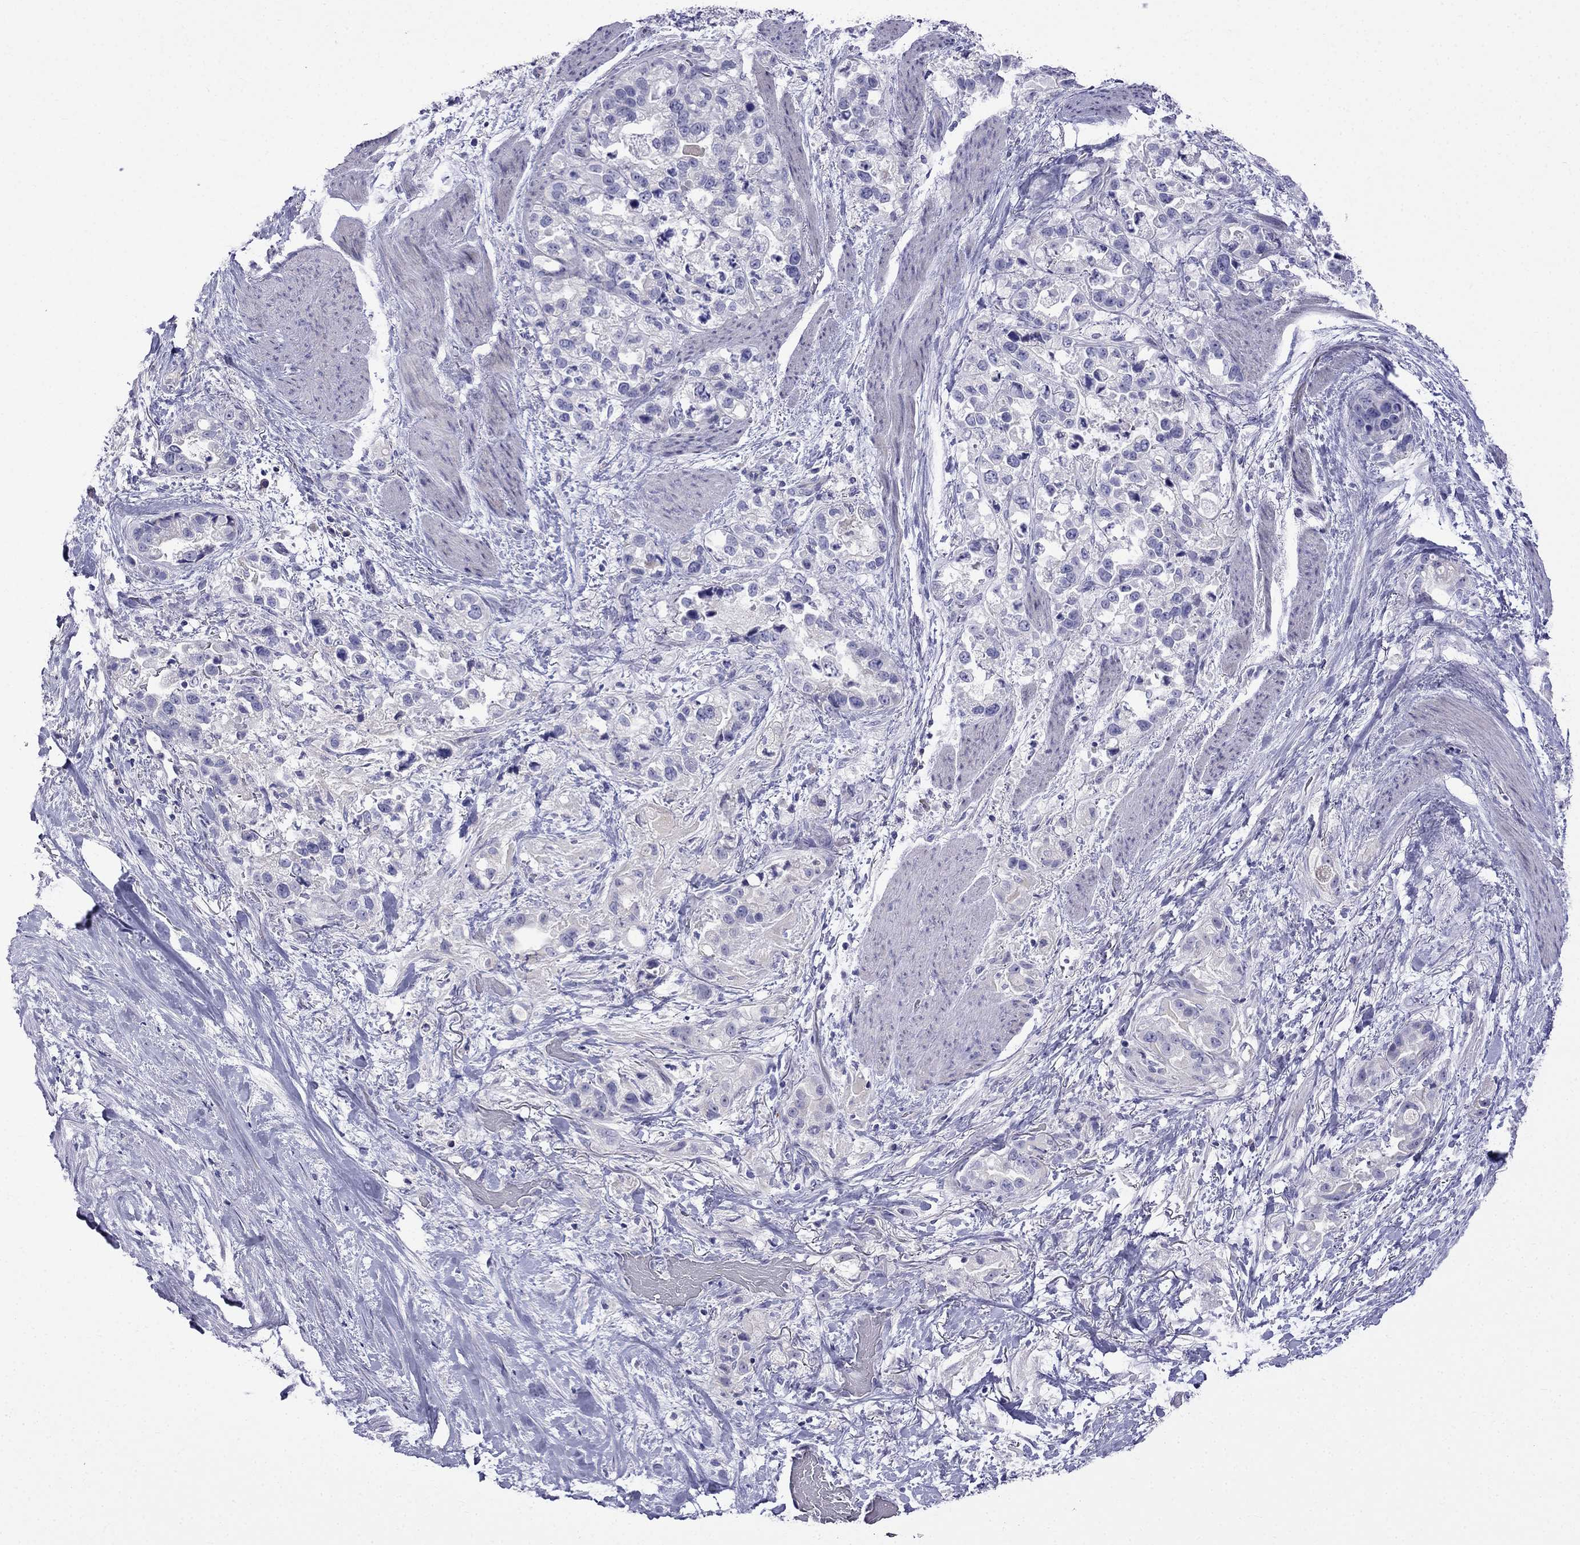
{"staining": {"intensity": "negative", "quantity": "none", "location": "none"}, "tissue": "stomach cancer", "cell_type": "Tumor cells", "image_type": "cancer", "snomed": [{"axis": "morphology", "description": "Adenocarcinoma, NOS"}, {"axis": "topography", "description": "Stomach"}], "caption": "Immunohistochemistry image of human stomach cancer stained for a protein (brown), which displays no staining in tumor cells.", "gene": "PATE1", "patient": {"sex": "male", "age": 59}}